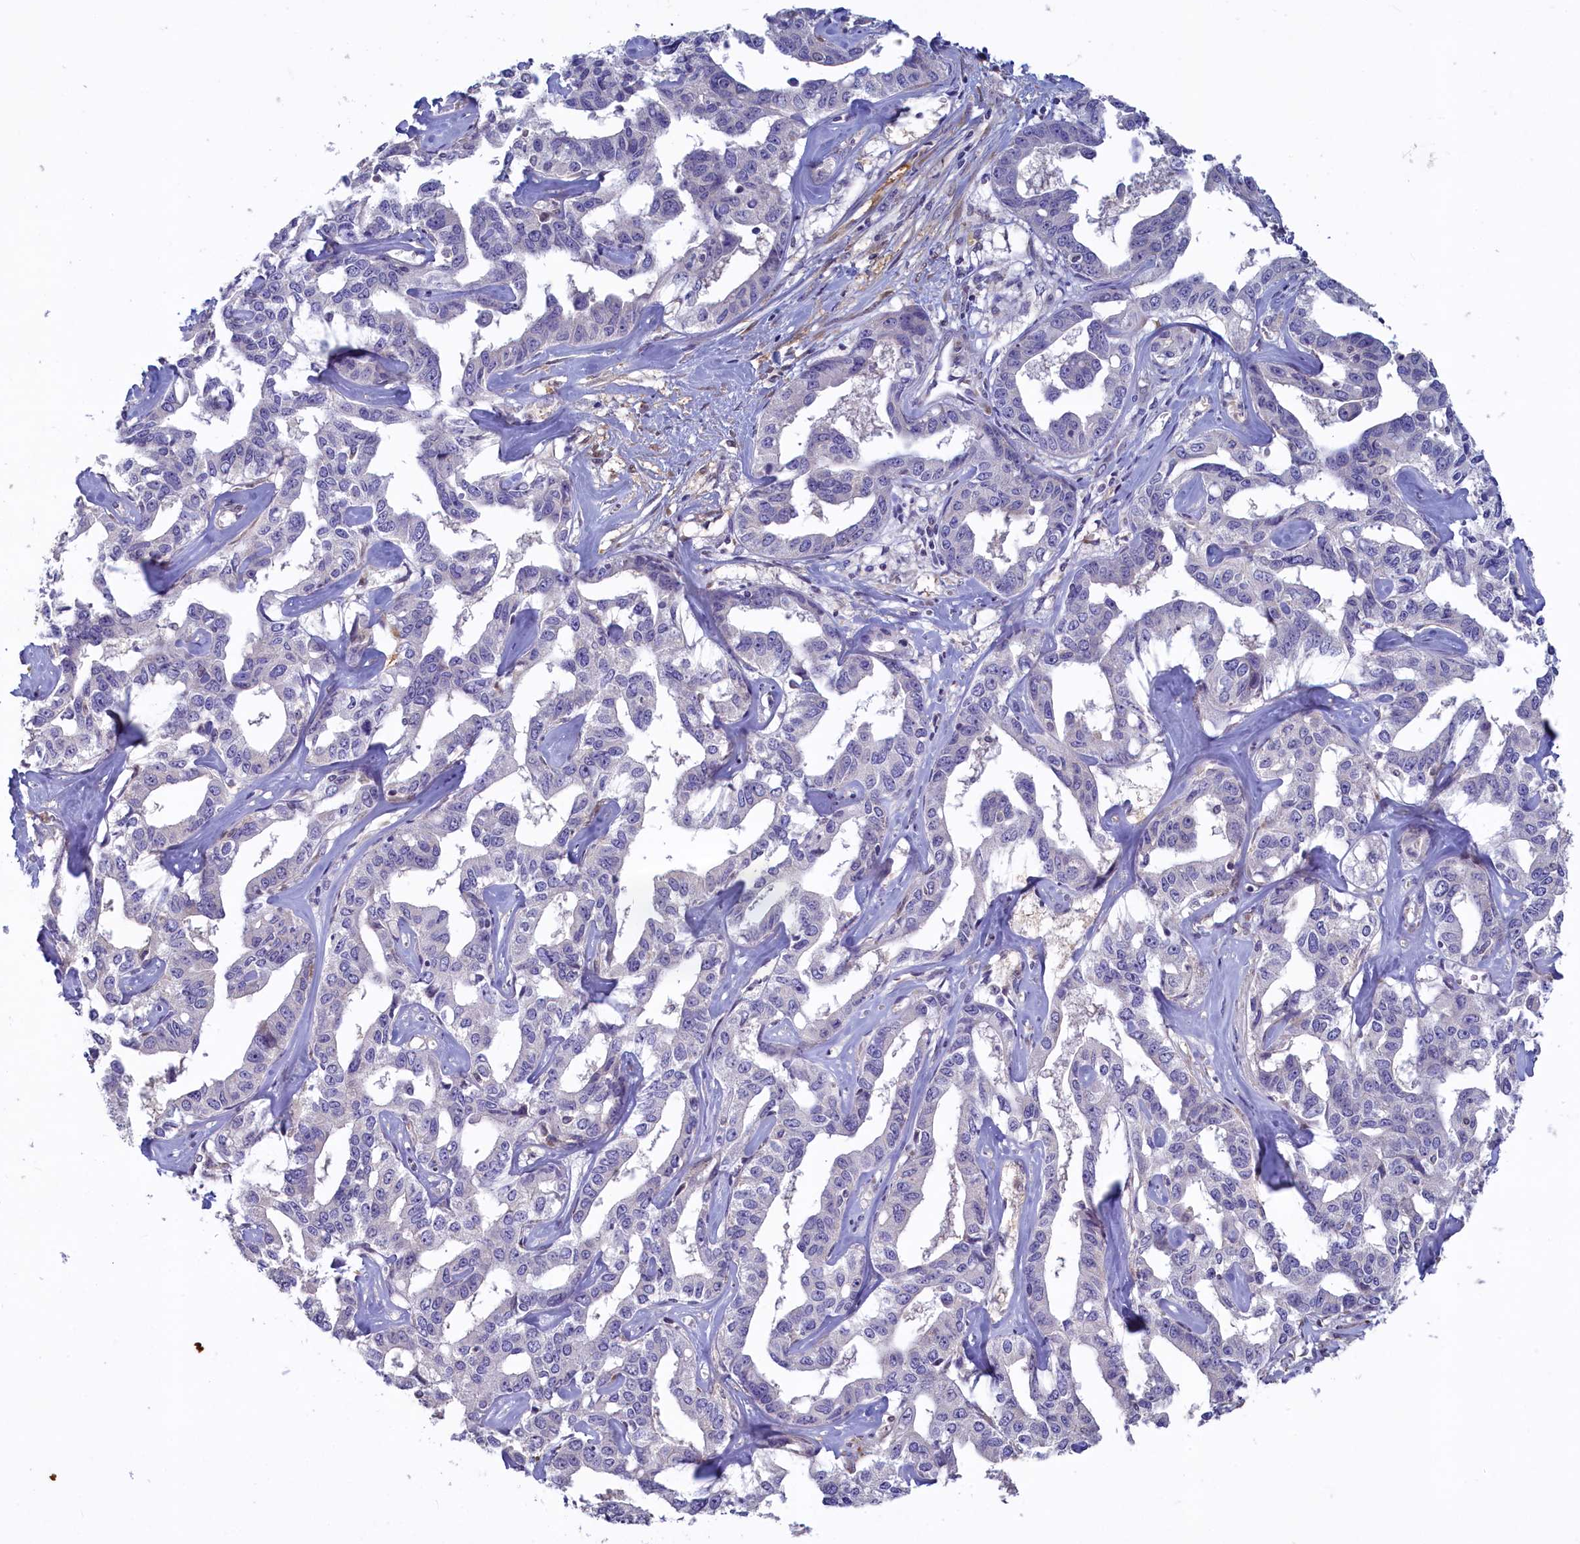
{"staining": {"intensity": "negative", "quantity": "none", "location": "none"}, "tissue": "liver cancer", "cell_type": "Tumor cells", "image_type": "cancer", "snomed": [{"axis": "morphology", "description": "Cholangiocarcinoma"}, {"axis": "topography", "description": "Liver"}], "caption": "Liver cancer (cholangiocarcinoma) was stained to show a protein in brown. There is no significant expression in tumor cells.", "gene": "UCHL3", "patient": {"sex": "male", "age": 59}}